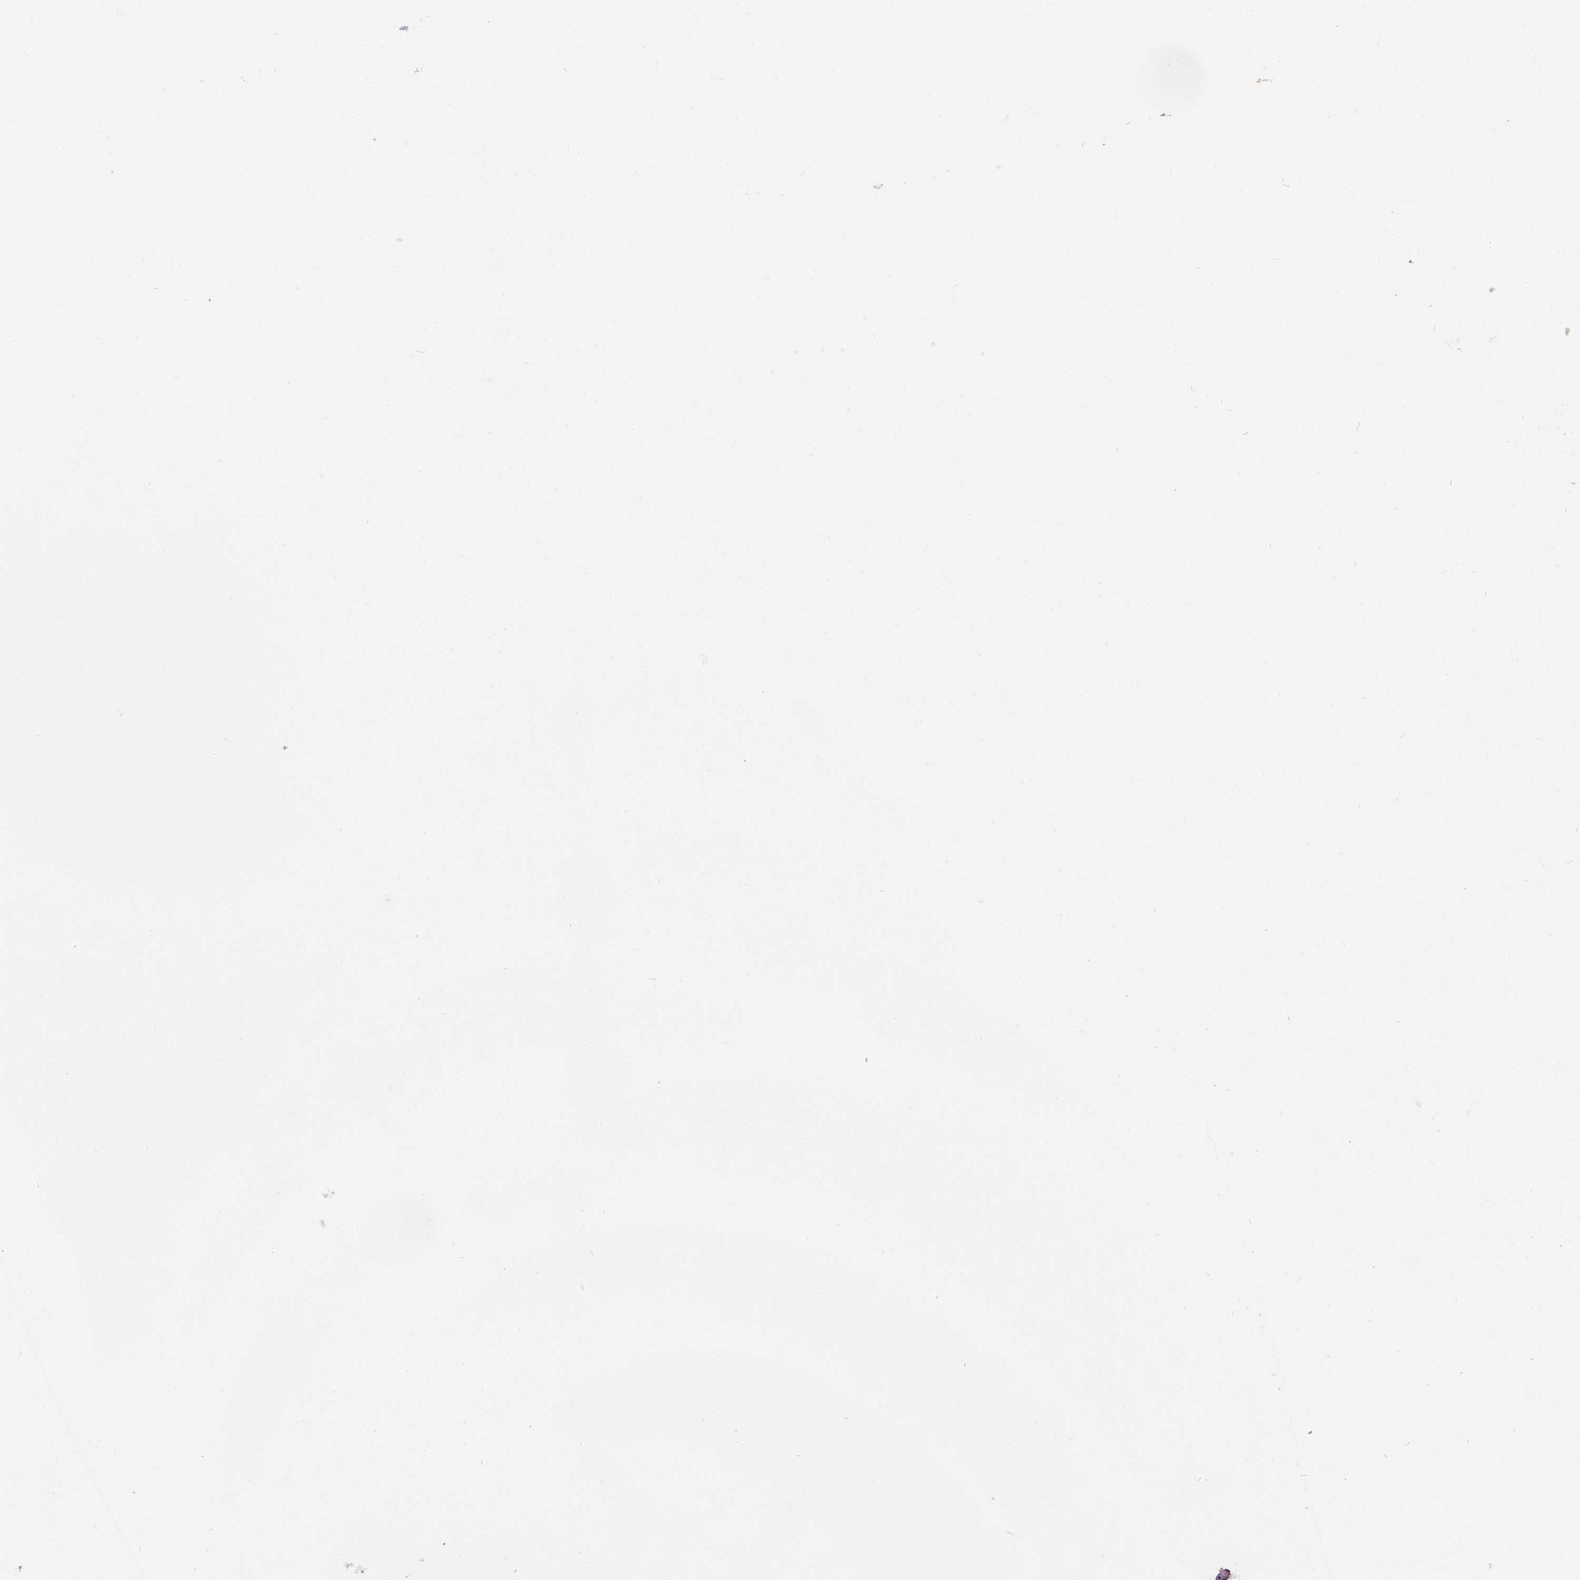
{"staining": {"intensity": "negative", "quantity": "none", "location": "none"}, "tissue": "stomach cancer", "cell_type": "Tumor cells", "image_type": "cancer", "snomed": [{"axis": "morphology", "description": "Adenocarcinoma, NOS"}, {"axis": "topography", "description": "Stomach, upper"}], "caption": "Immunohistochemistry (IHC) histopathology image of neoplastic tissue: stomach adenocarcinoma stained with DAB demonstrates no significant protein positivity in tumor cells.", "gene": "MEF2C", "patient": {"sex": "male", "age": 74}}